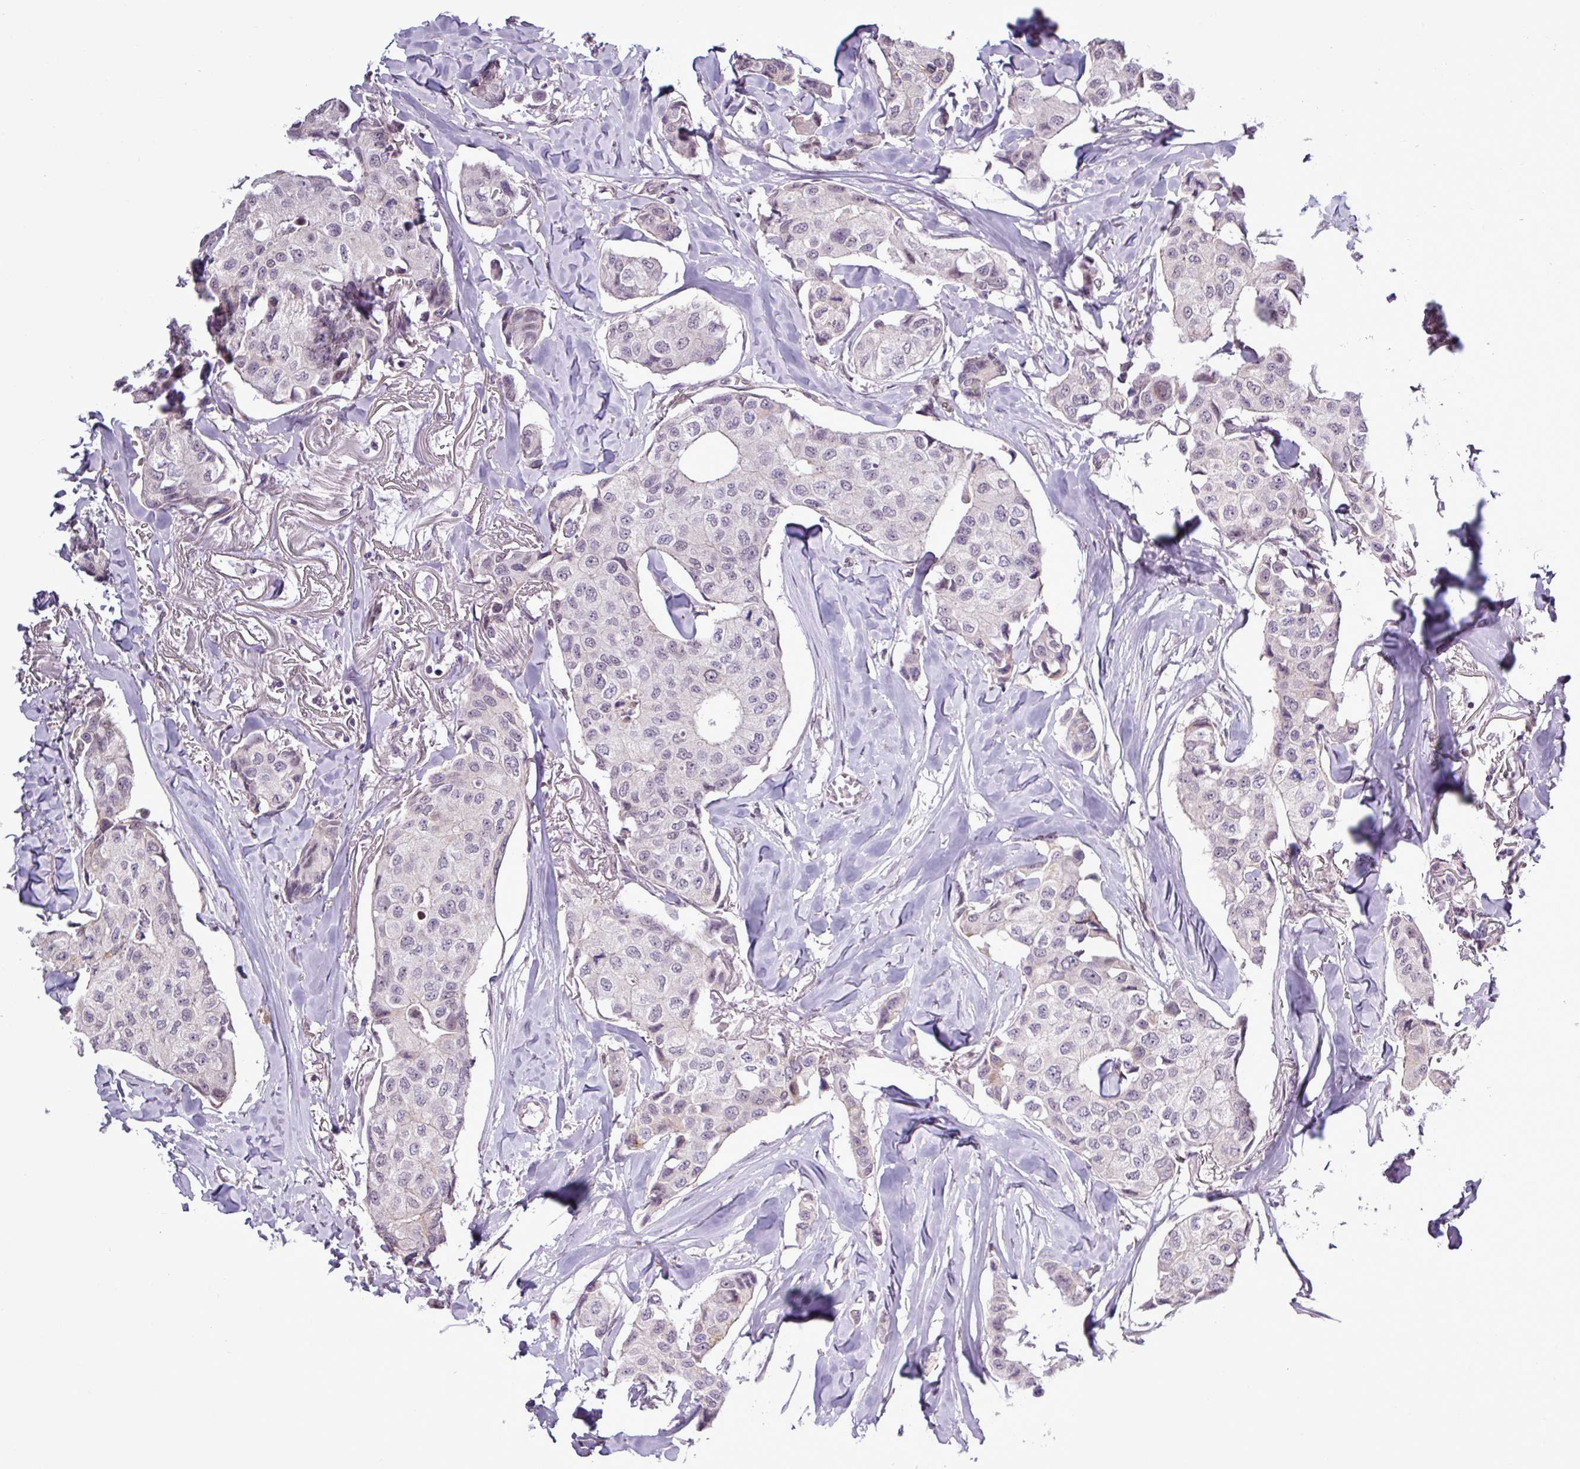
{"staining": {"intensity": "negative", "quantity": "none", "location": "none"}, "tissue": "breast cancer", "cell_type": "Tumor cells", "image_type": "cancer", "snomed": [{"axis": "morphology", "description": "Duct carcinoma"}, {"axis": "topography", "description": "Breast"}], "caption": "Immunohistochemistry (IHC) histopathology image of human invasive ductal carcinoma (breast) stained for a protein (brown), which demonstrates no positivity in tumor cells. Brightfield microscopy of immunohistochemistry (IHC) stained with DAB (3,3'-diaminobenzidine) (brown) and hematoxylin (blue), captured at high magnification.", "gene": "GPT2", "patient": {"sex": "female", "age": 80}}